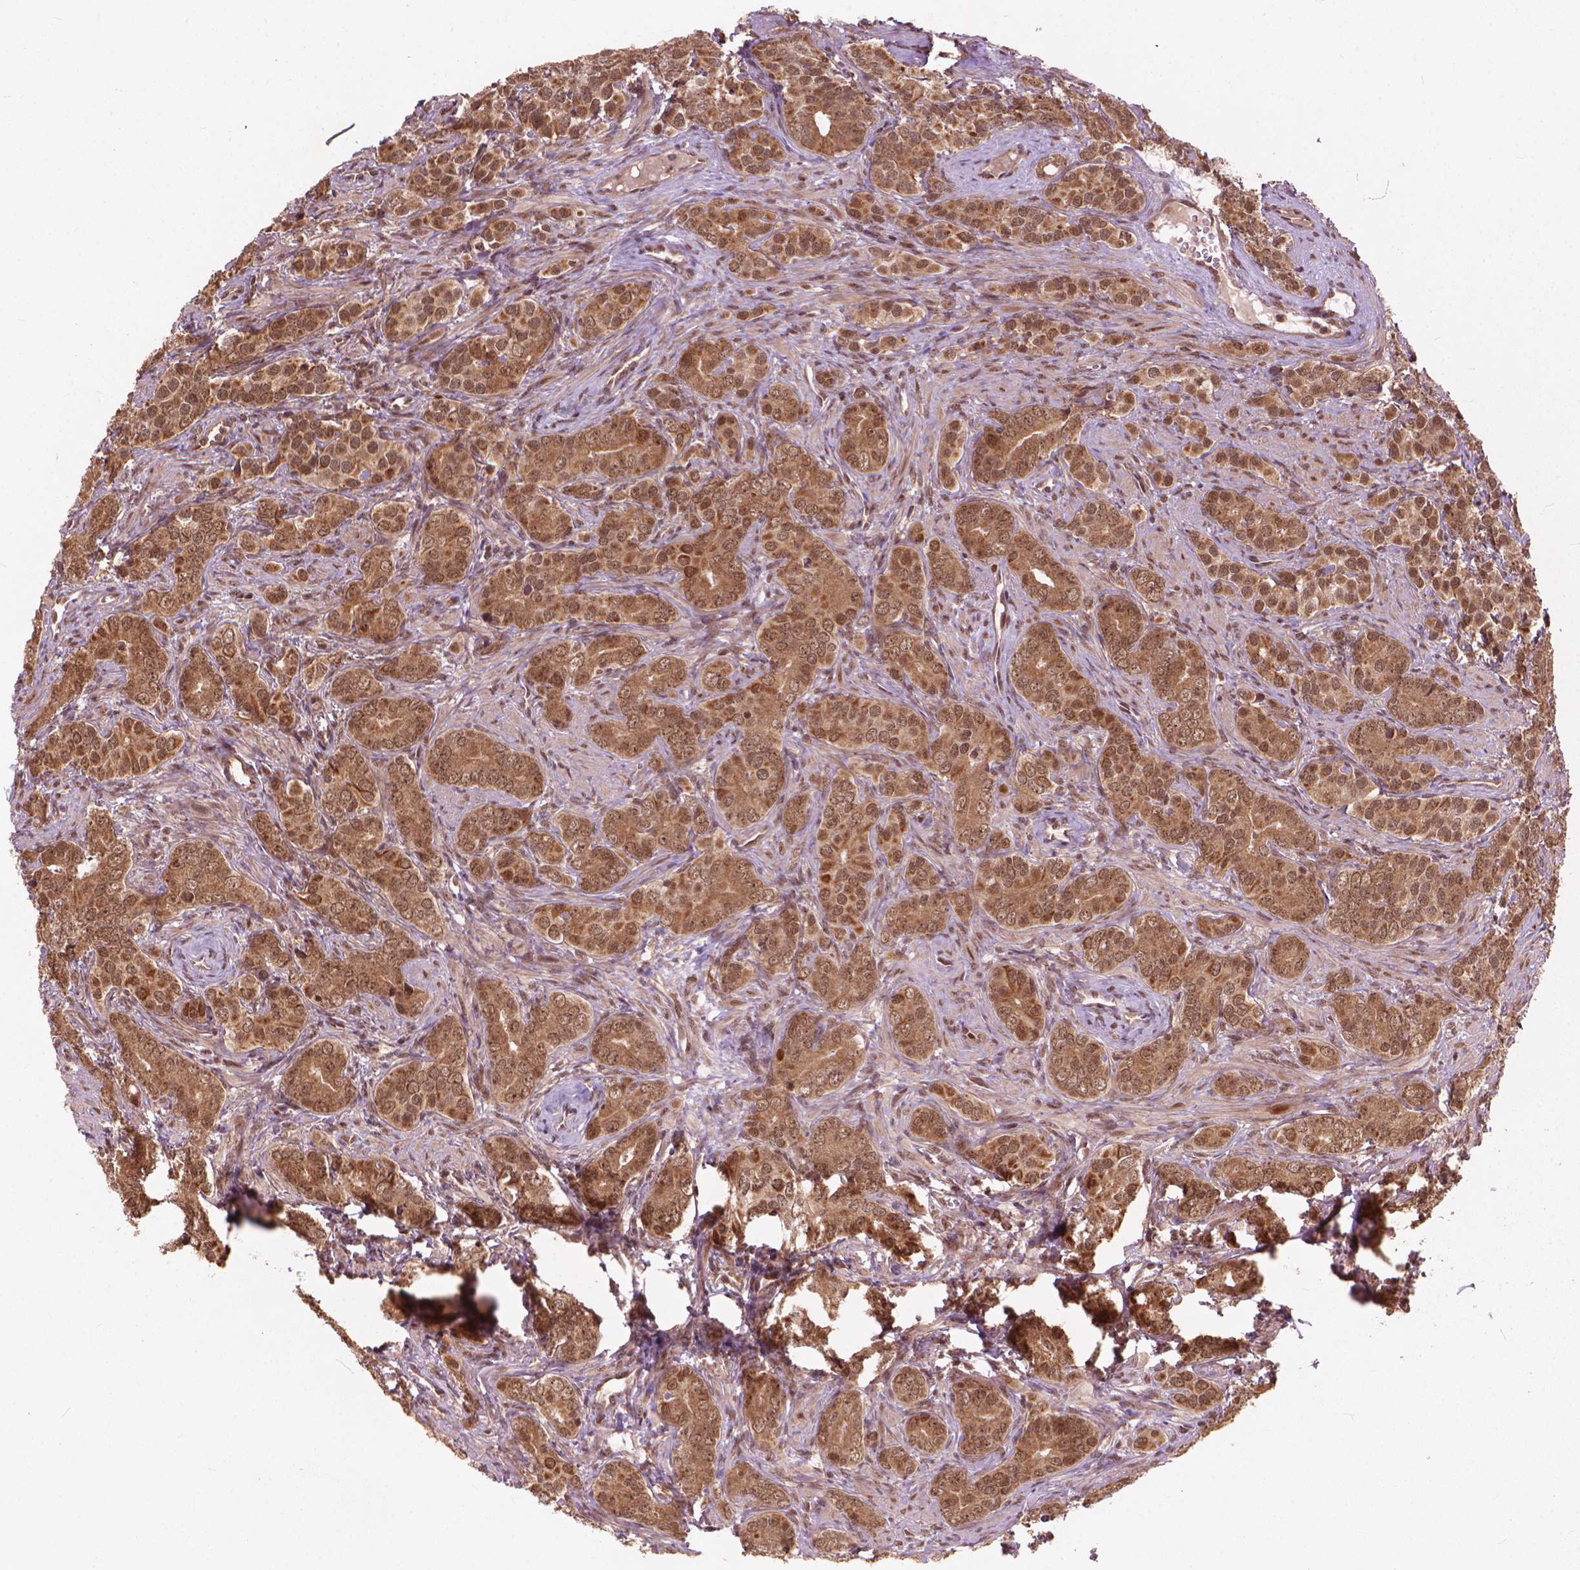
{"staining": {"intensity": "moderate", "quantity": ">75%", "location": "cytoplasmic/membranous,nuclear"}, "tissue": "prostate cancer", "cell_type": "Tumor cells", "image_type": "cancer", "snomed": [{"axis": "morphology", "description": "Adenocarcinoma, High grade"}, {"axis": "topography", "description": "Prostate"}], "caption": "This is a photomicrograph of immunohistochemistry (IHC) staining of prostate cancer, which shows moderate expression in the cytoplasmic/membranous and nuclear of tumor cells.", "gene": "SSU72", "patient": {"sex": "male", "age": 84}}